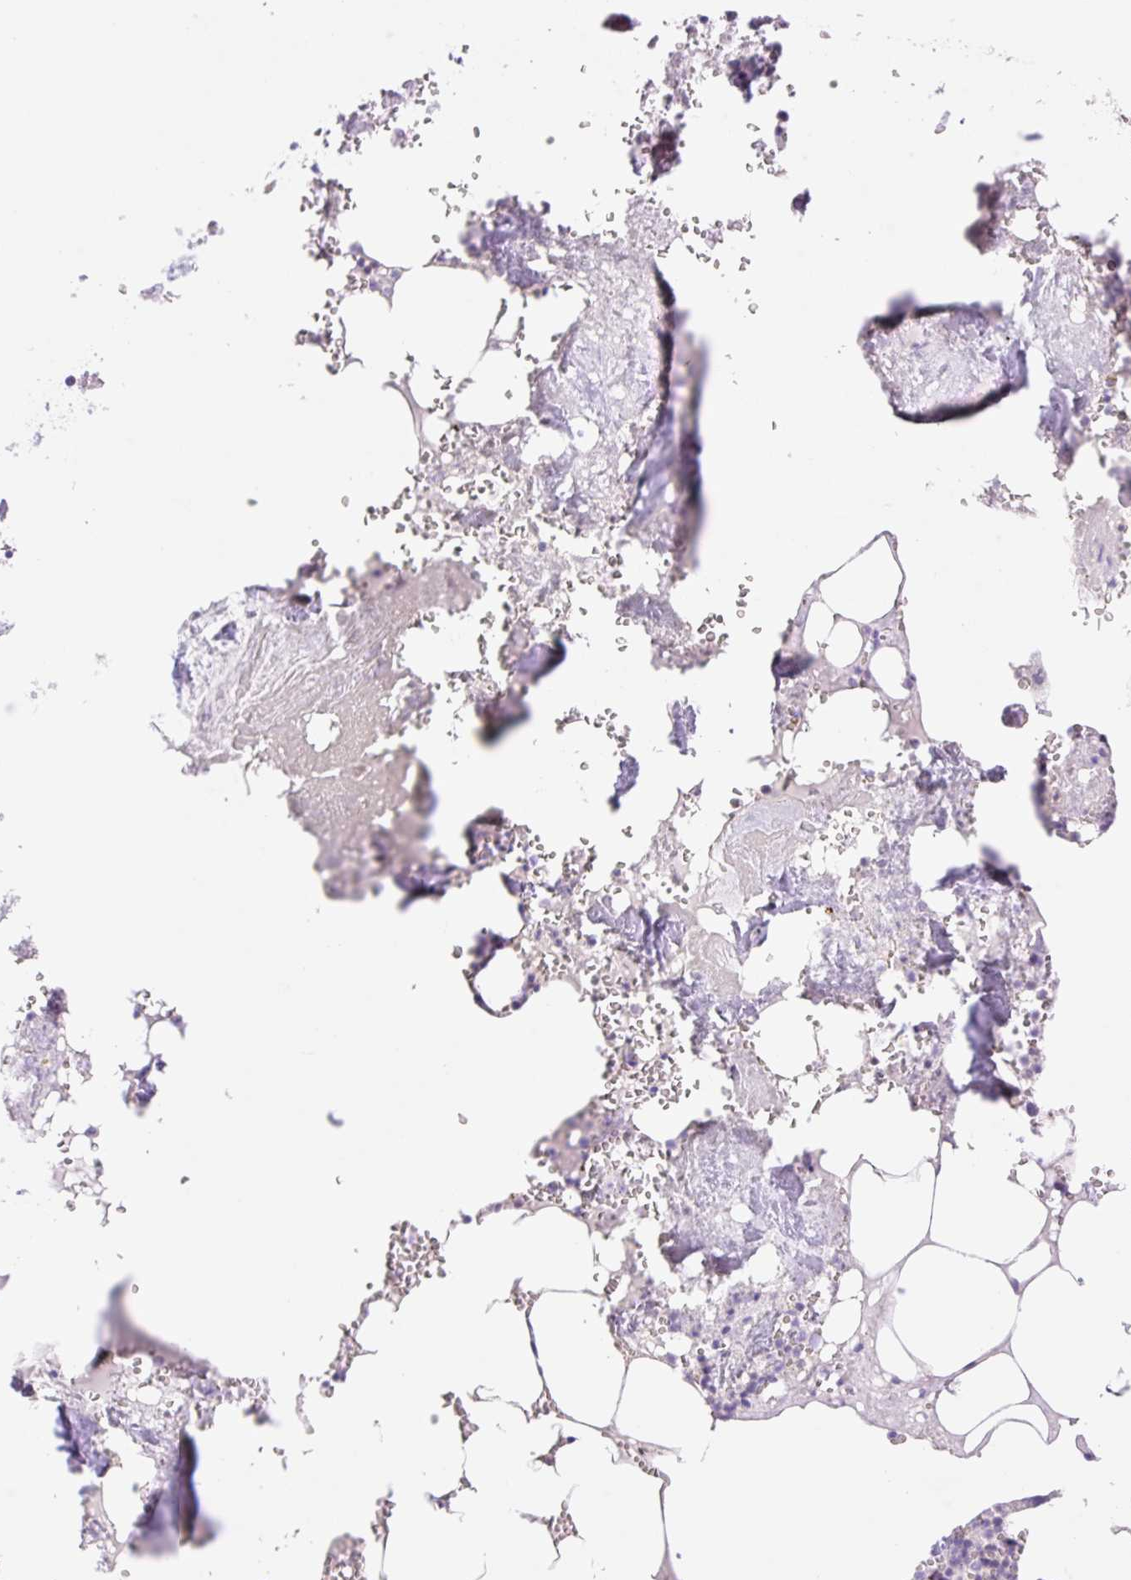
{"staining": {"intensity": "negative", "quantity": "none", "location": "none"}, "tissue": "bone marrow", "cell_type": "Hematopoietic cells", "image_type": "normal", "snomed": [{"axis": "morphology", "description": "Normal tissue, NOS"}, {"axis": "topography", "description": "Bone marrow"}], "caption": "A high-resolution histopathology image shows immunohistochemistry staining of benign bone marrow, which reveals no significant positivity in hematopoietic cells.", "gene": "DENND5A", "patient": {"sex": "male", "age": 54}}